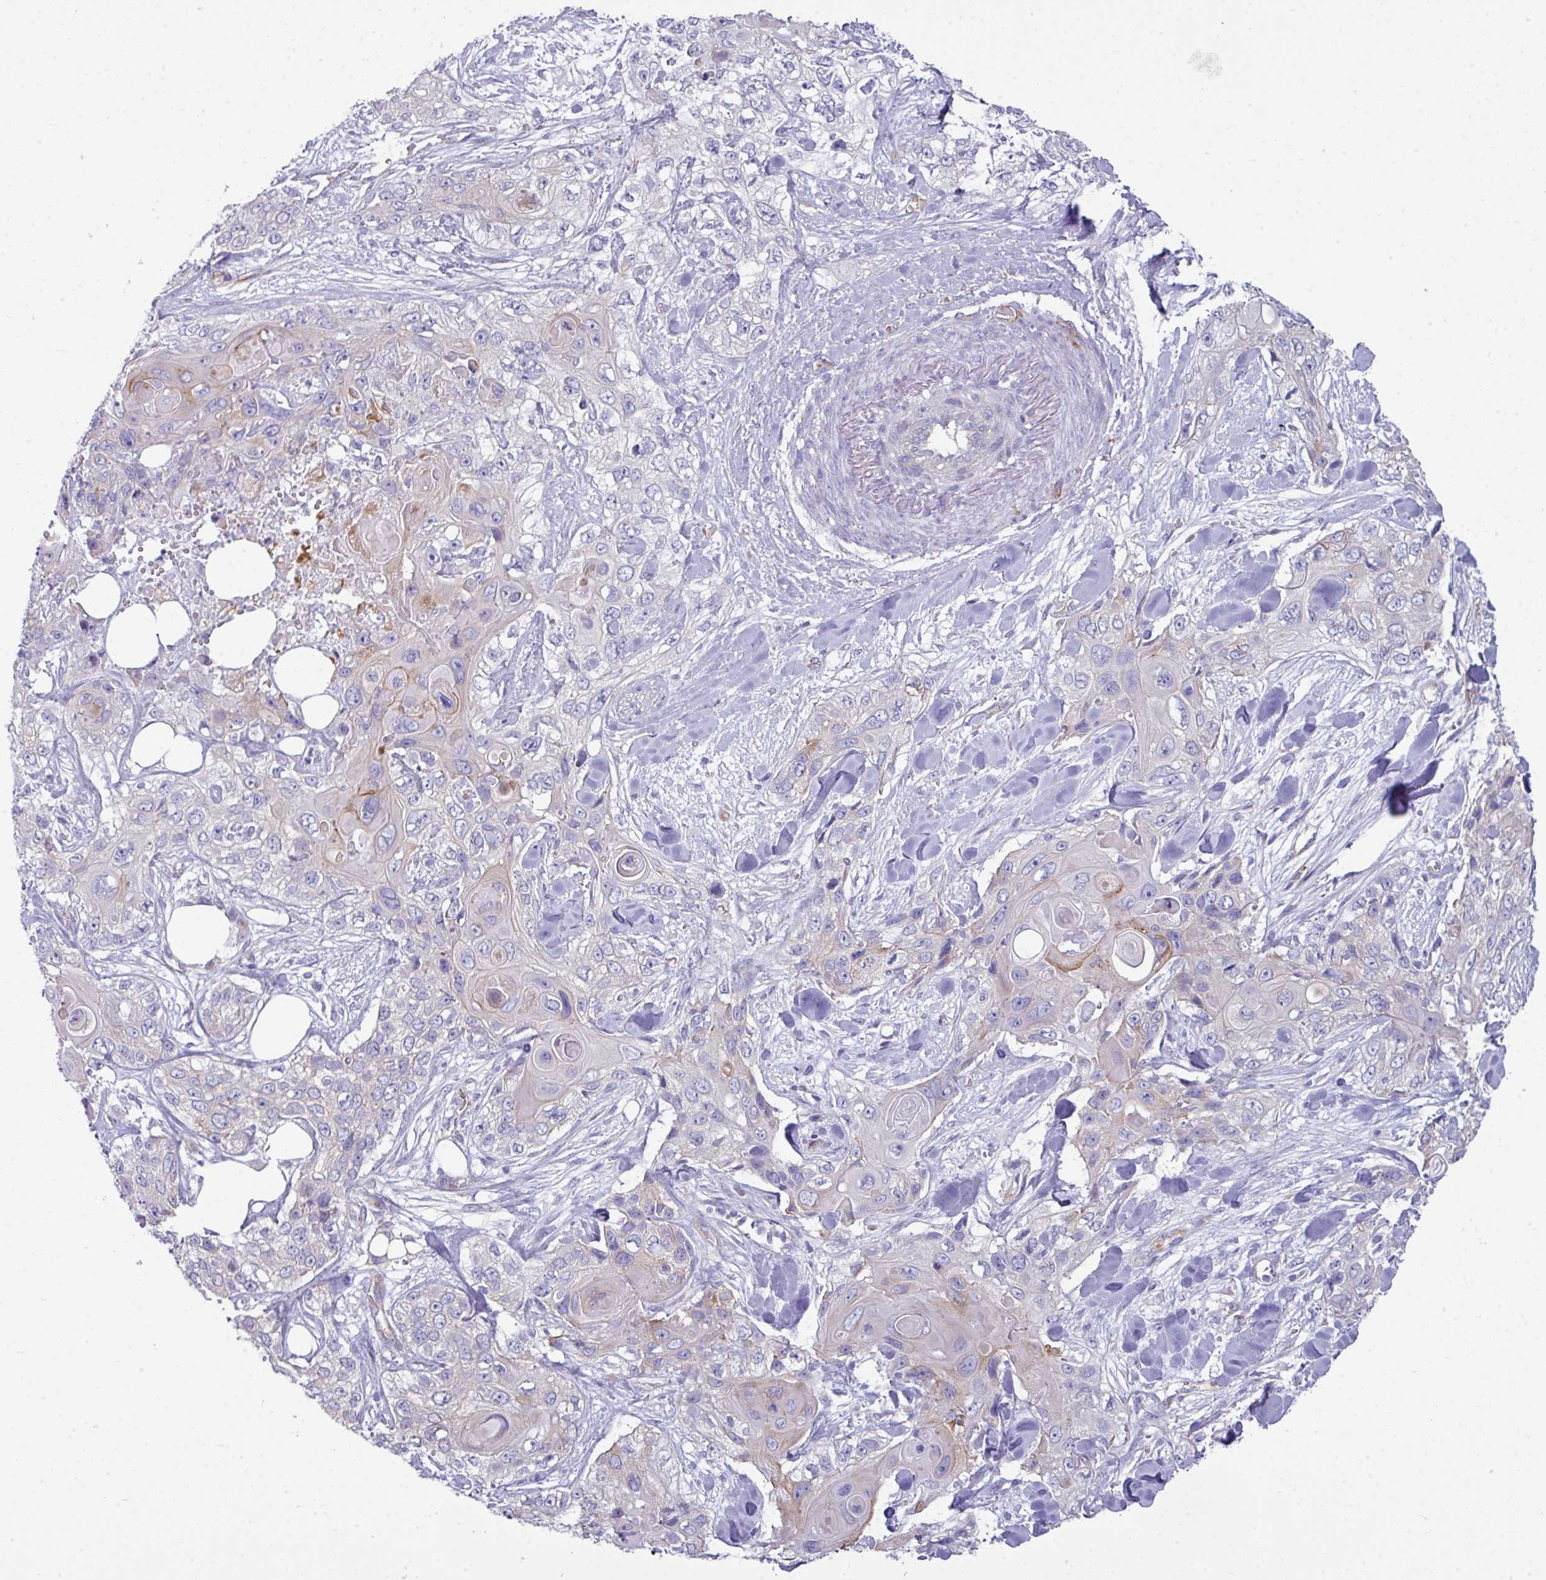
{"staining": {"intensity": "negative", "quantity": "none", "location": "none"}, "tissue": "skin cancer", "cell_type": "Tumor cells", "image_type": "cancer", "snomed": [{"axis": "morphology", "description": "Normal tissue, NOS"}, {"axis": "morphology", "description": "Squamous cell carcinoma, NOS"}, {"axis": "topography", "description": "Skin"}], "caption": "Immunohistochemistry (IHC) histopathology image of neoplastic tissue: skin squamous cell carcinoma stained with DAB shows no significant protein staining in tumor cells.", "gene": "ABCC5", "patient": {"sex": "male", "age": 72}}